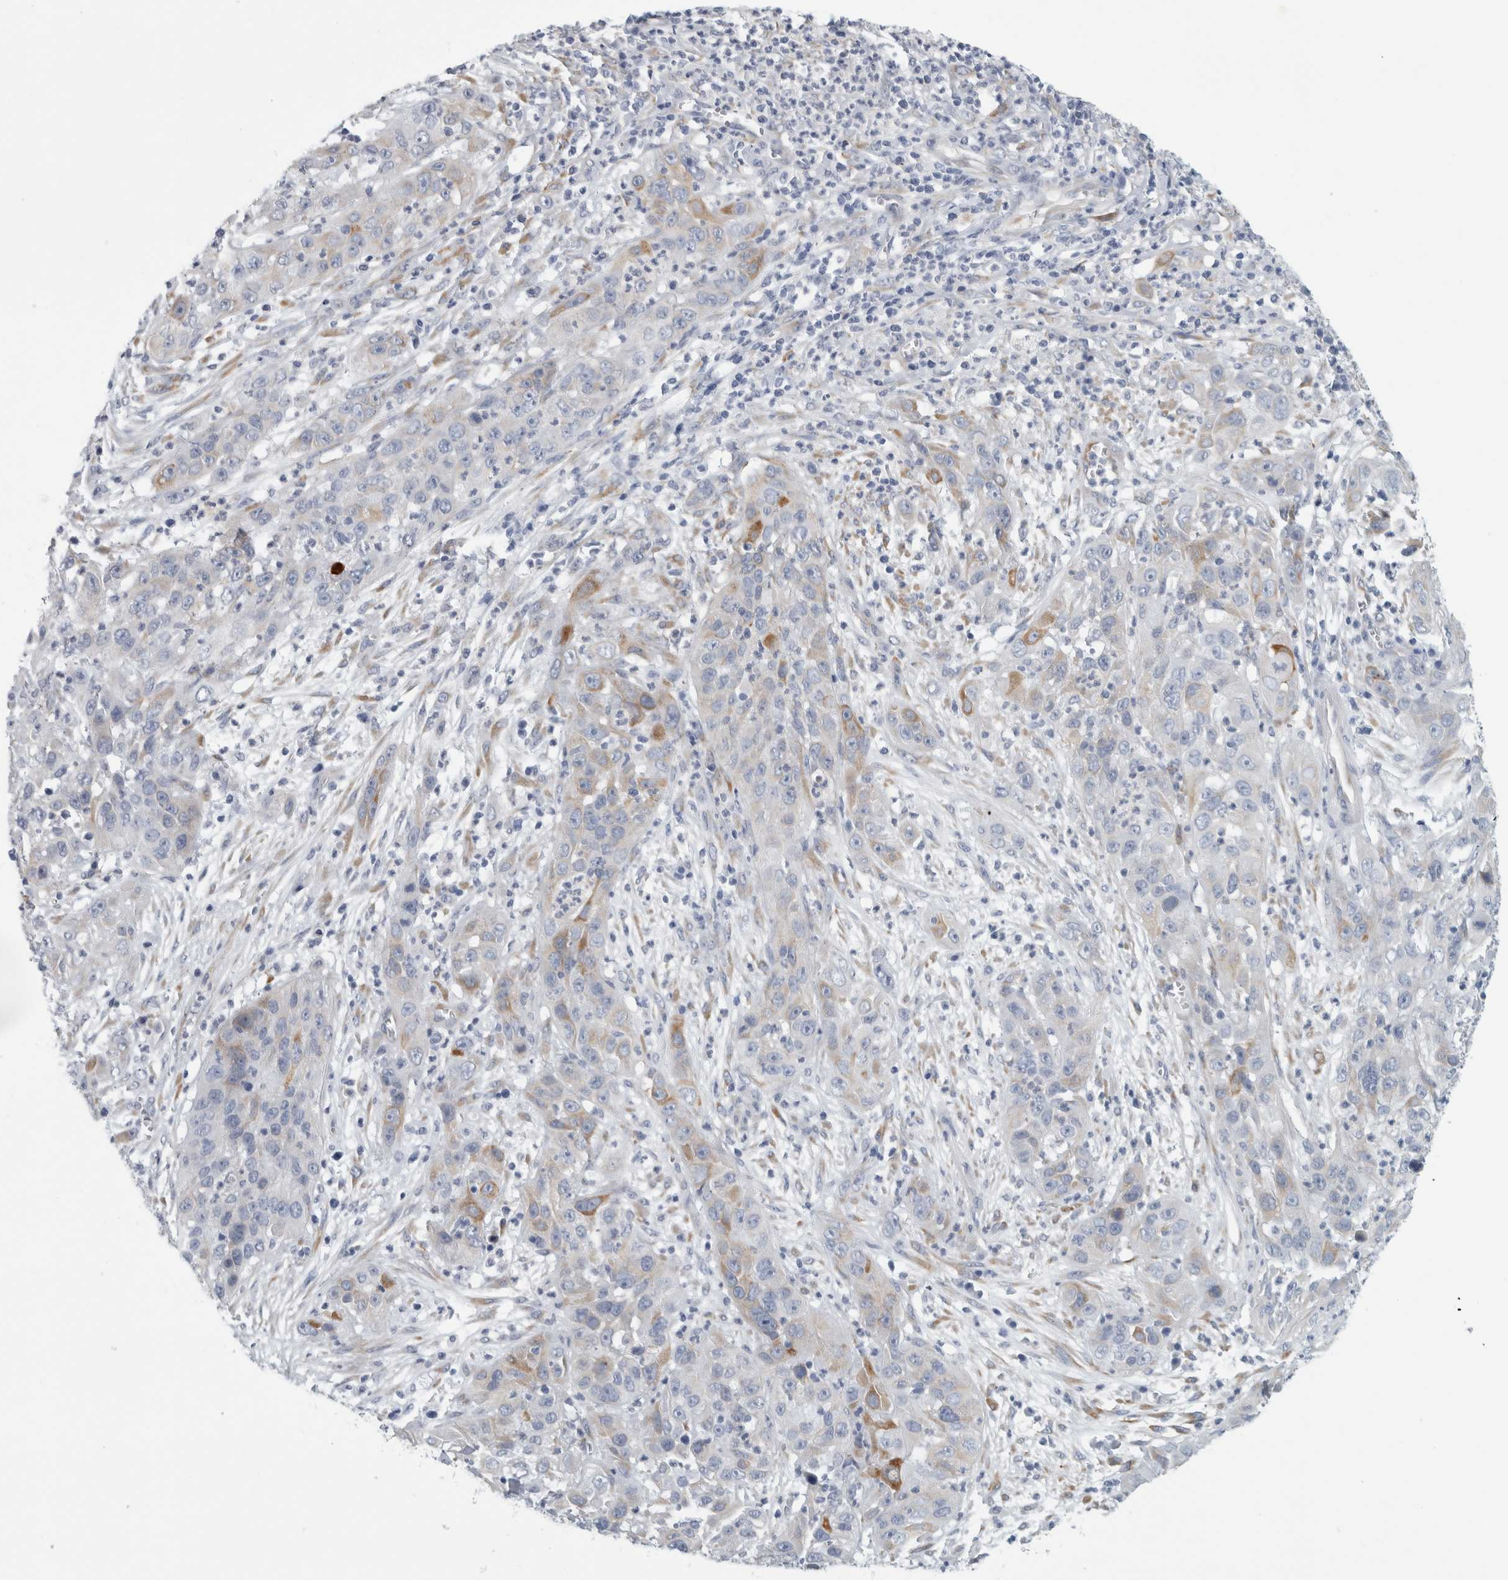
{"staining": {"intensity": "moderate", "quantity": "<25%", "location": "cytoplasmic/membranous"}, "tissue": "cervical cancer", "cell_type": "Tumor cells", "image_type": "cancer", "snomed": [{"axis": "morphology", "description": "Squamous cell carcinoma, NOS"}, {"axis": "topography", "description": "Cervix"}], "caption": "Immunohistochemistry (IHC) photomicrograph of neoplastic tissue: human cervical squamous cell carcinoma stained using IHC shows low levels of moderate protein expression localized specifically in the cytoplasmic/membranous of tumor cells, appearing as a cytoplasmic/membranous brown color.", "gene": "B3GNT3", "patient": {"sex": "female", "age": 32}}